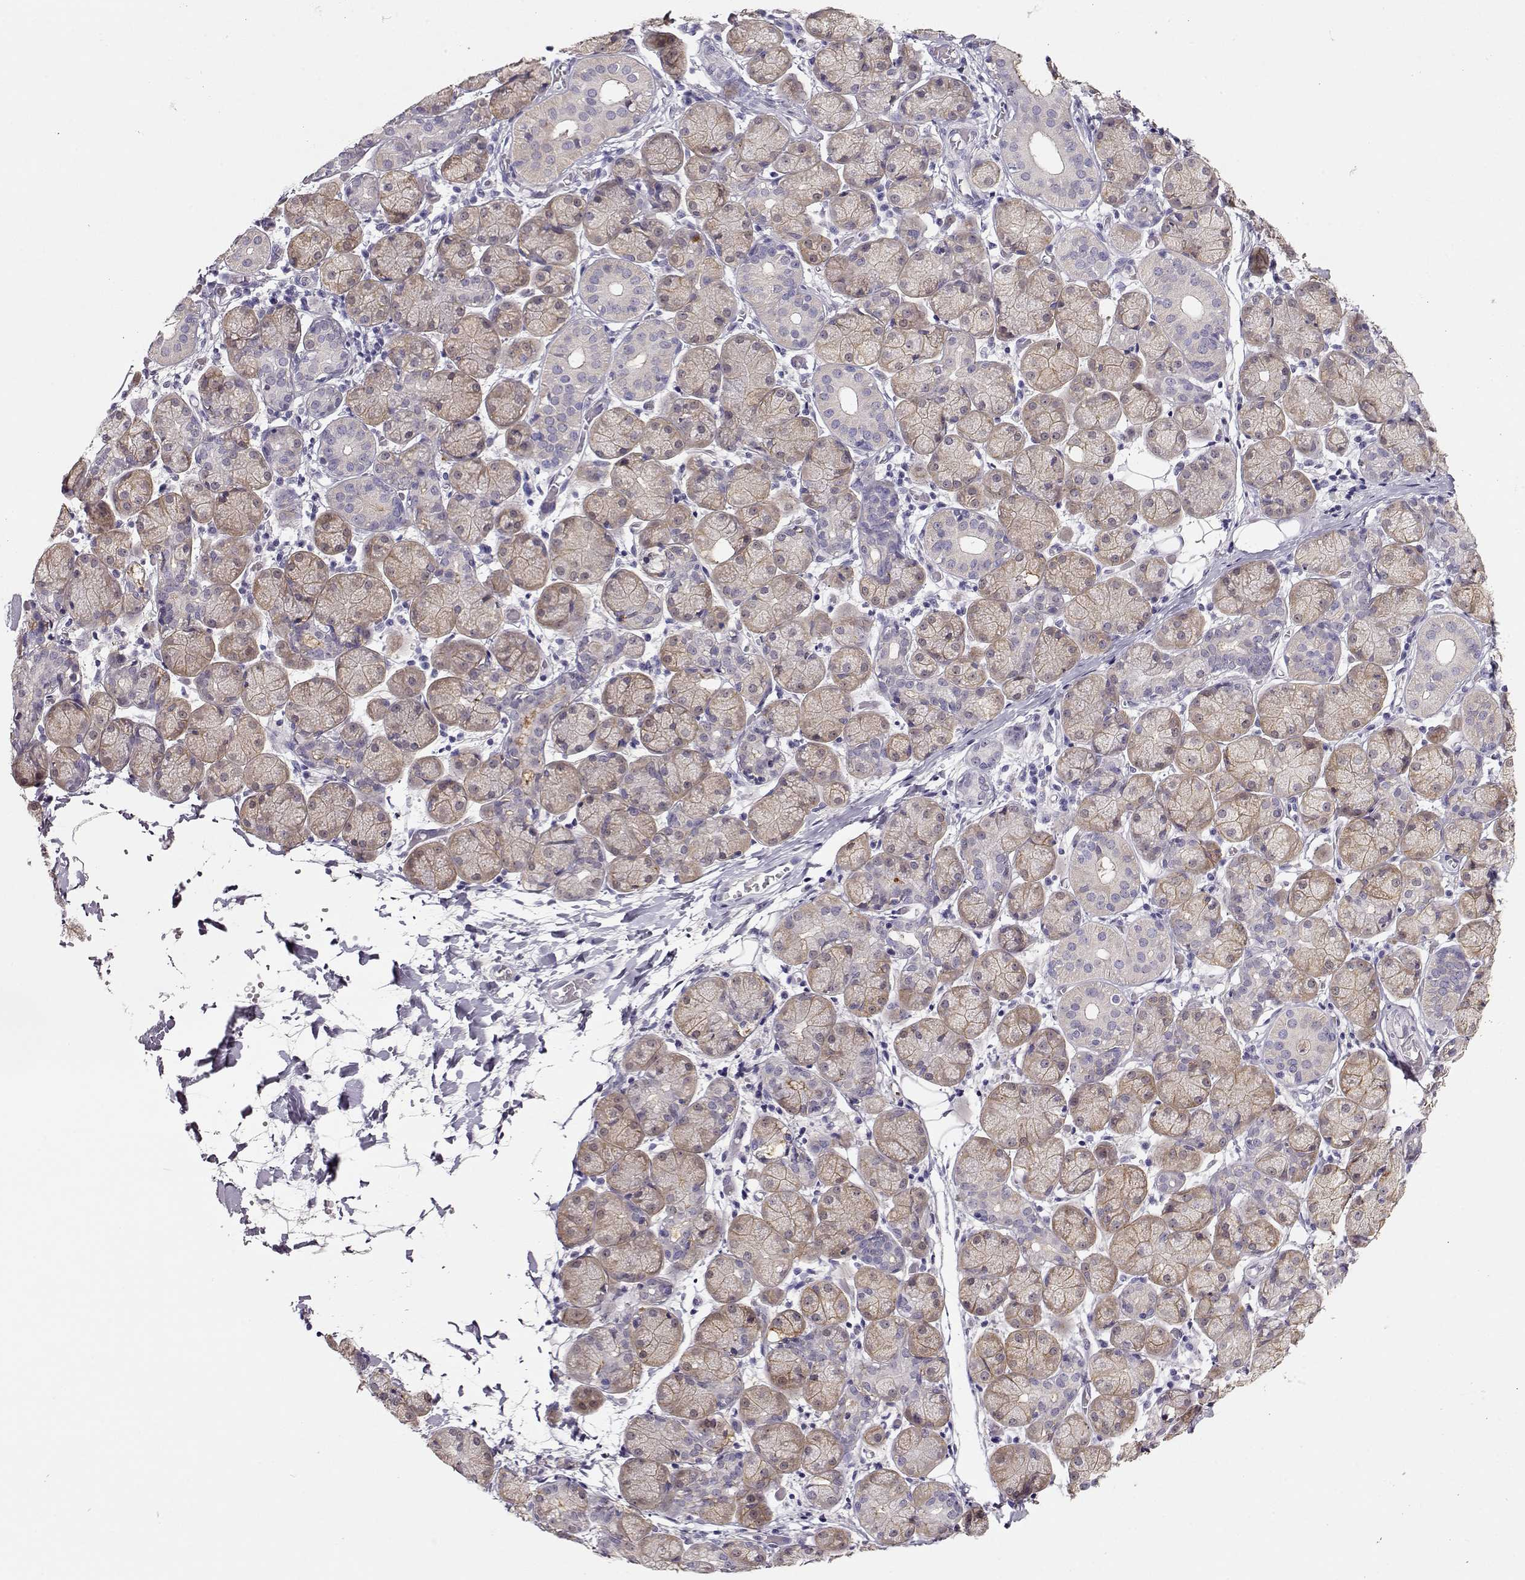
{"staining": {"intensity": "weak", "quantity": "25%-75%", "location": "cytoplasmic/membranous"}, "tissue": "salivary gland", "cell_type": "Glandular cells", "image_type": "normal", "snomed": [{"axis": "morphology", "description": "Normal tissue, NOS"}, {"axis": "topography", "description": "Salivary gland"}, {"axis": "topography", "description": "Peripheral nerve tissue"}], "caption": "A brown stain highlights weak cytoplasmic/membranous staining of a protein in glandular cells of normal human salivary gland. (DAB IHC, brown staining for protein, blue staining for nuclei).", "gene": "NDRG4", "patient": {"sex": "female", "age": 24}}